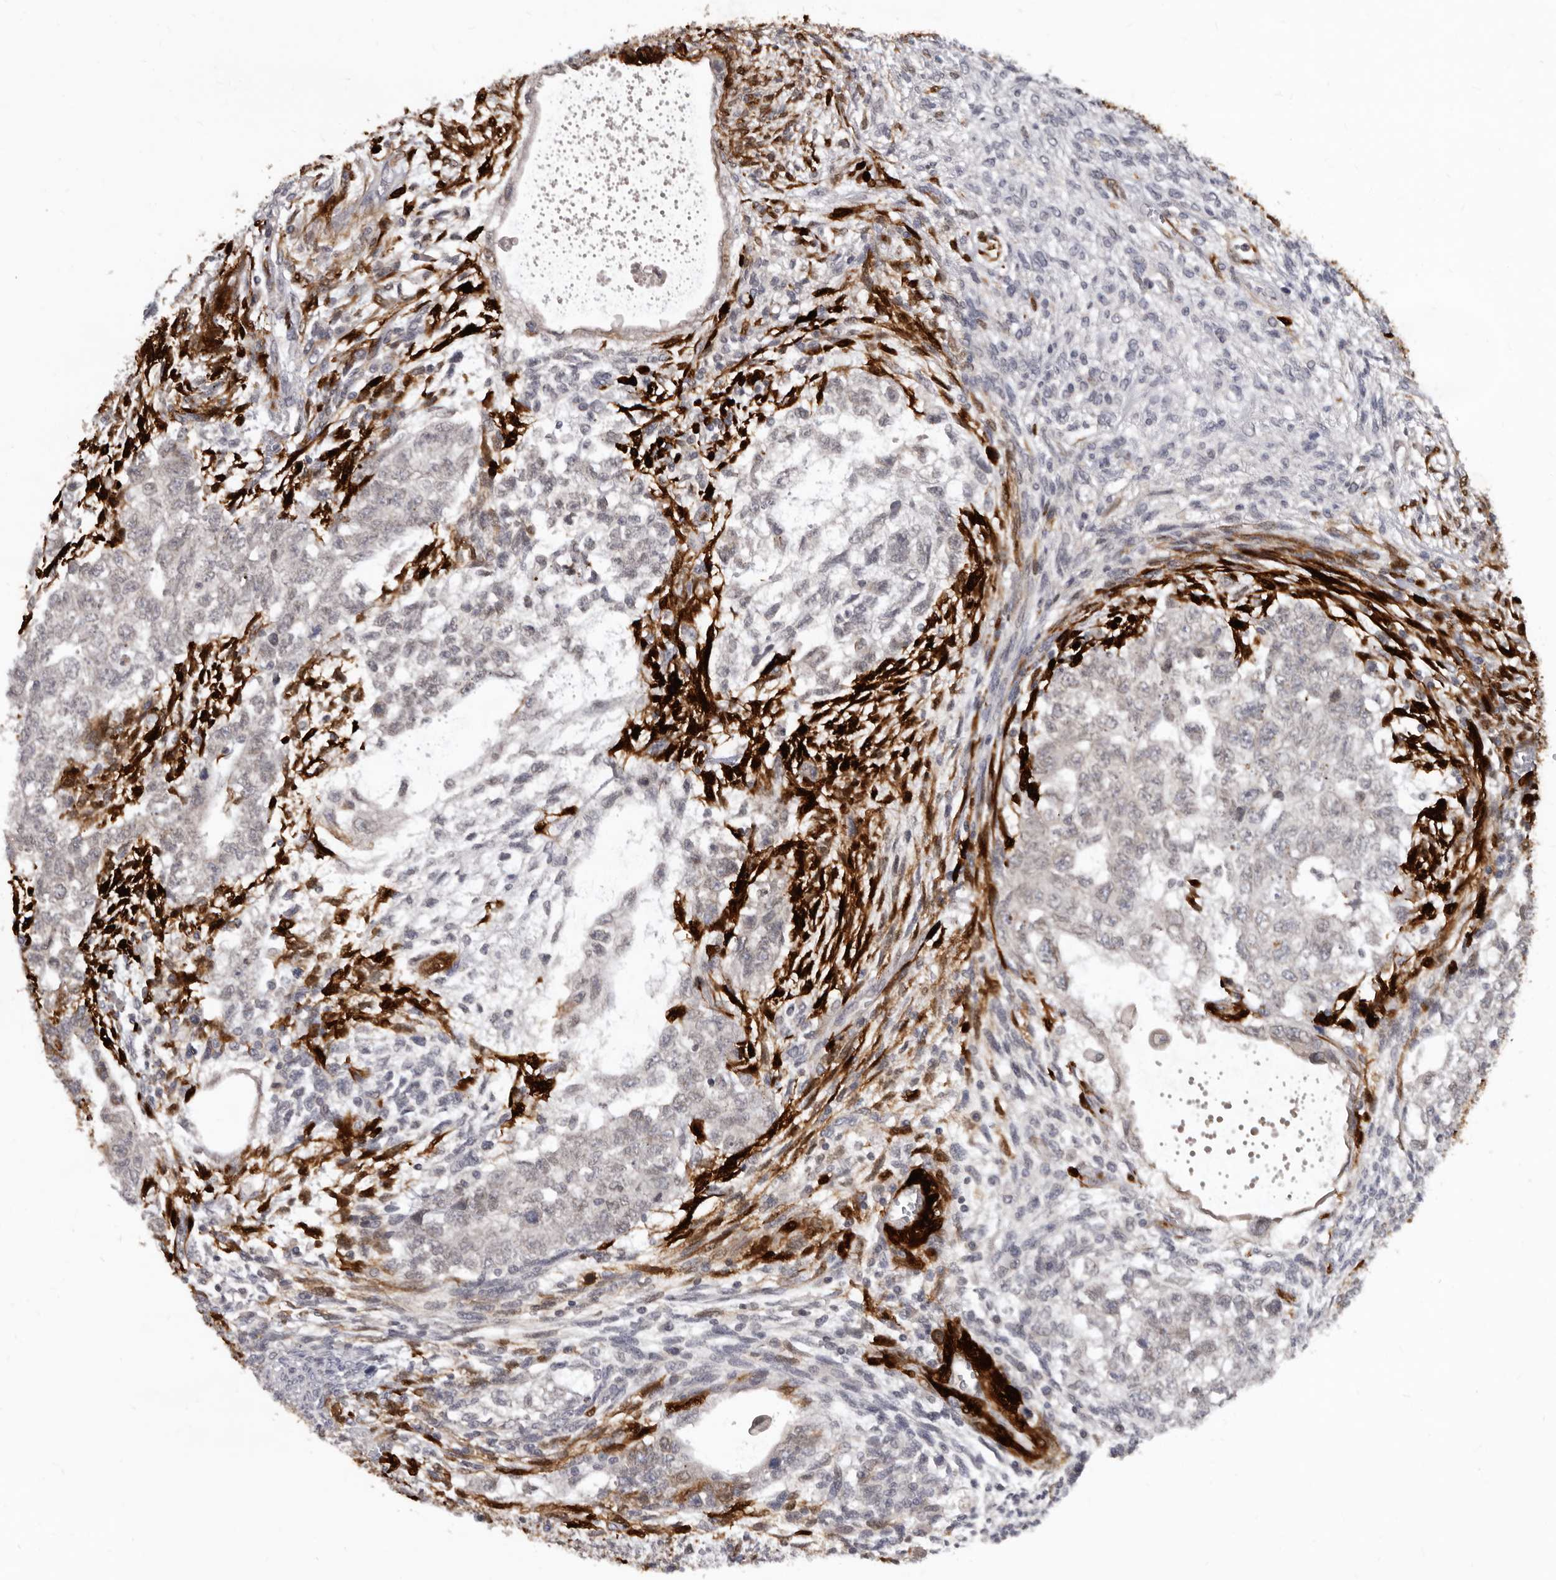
{"staining": {"intensity": "negative", "quantity": "none", "location": "none"}, "tissue": "testis cancer", "cell_type": "Tumor cells", "image_type": "cancer", "snomed": [{"axis": "morphology", "description": "Carcinoma, Embryonal, NOS"}, {"axis": "topography", "description": "Testis"}], "caption": "This photomicrograph is of testis cancer stained with immunohistochemistry to label a protein in brown with the nuclei are counter-stained blue. There is no staining in tumor cells.", "gene": "SULT1E1", "patient": {"sex": "male", "age": 37}}